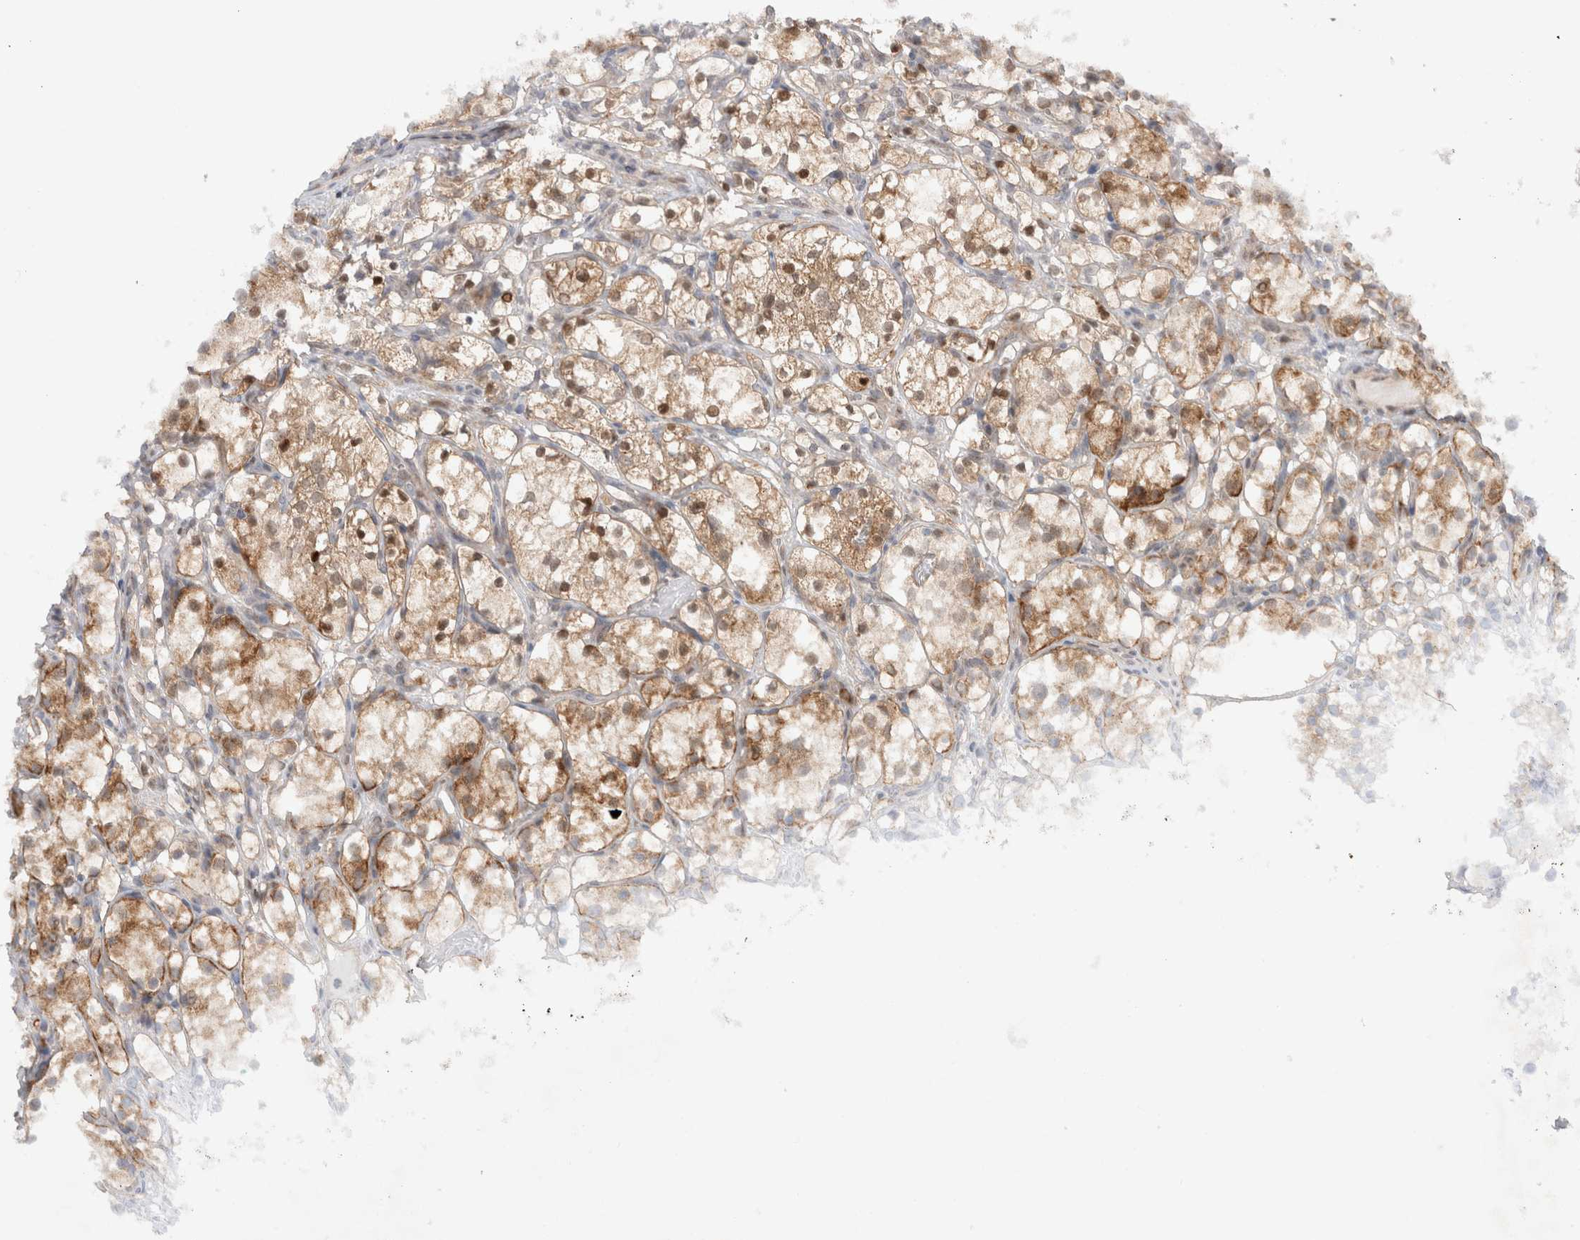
{"staining": {"intensity": "moderate", "quantity": ">75%", "location": "cytoplasmic/membranous,nuclear"}, "tissue": "renal cancer", "cell_type": "Tumor cells", "image_type": "cancer", "snomed": [{"axis": "morphology", "description": "Adenocarcinoma, NOS"}, {"axis": "topography", "description": "Kidney"}], "caption": "This histopathology image demonstrates IHC staining of human adenocarcinoma (renal), with medium moderate cytoplasmic/membranous and nuclear positivity in about >75% of tumor cells.", "gene": "SLC29A1", "patient": {"sex": "female", "age": 69}}